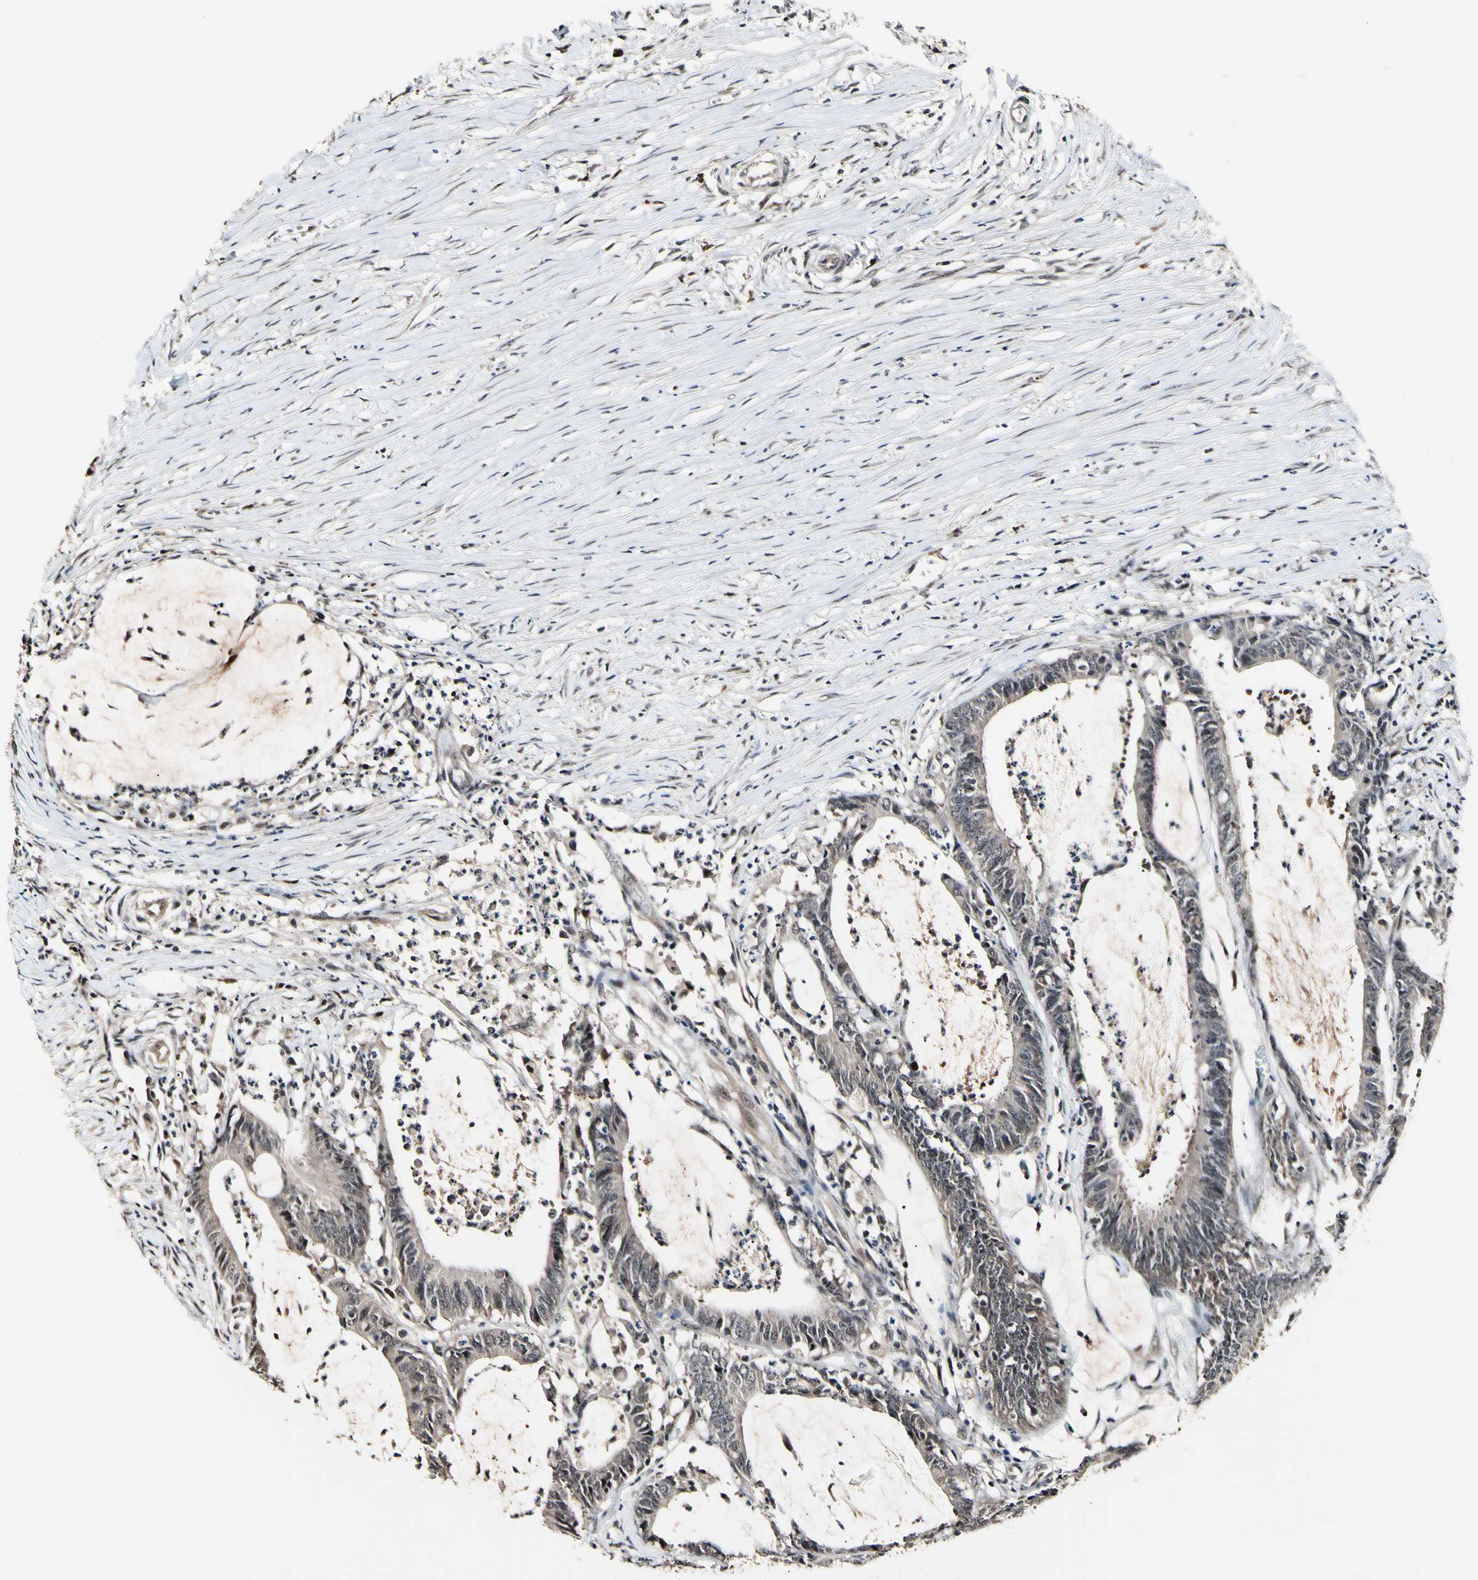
{"staining": {"intensity": "weak", "quantity": ">75%", "location": "cytoplasmic/membranous,nuclear"}, "tissue": "colorectal cancer", "cell_type": "Tumor cells", "image_type": "cancer", "snomed": [{"axis": "morphology", "description": "Adenocarcinoma, NOS"}, {"axis": "topography", "description": "Rectum"}], "caption": "A histopathology image of human colorectal cancer (adenocarcinoma) stained for a protein displays weak cytoplasmic/membranous and nuclear brown staining in tumor cells. (Brightfield microscopy of DAB IHC at high magnification).", "gene": "PSMD10", "patient": {"sex": "female", "age": 66}}